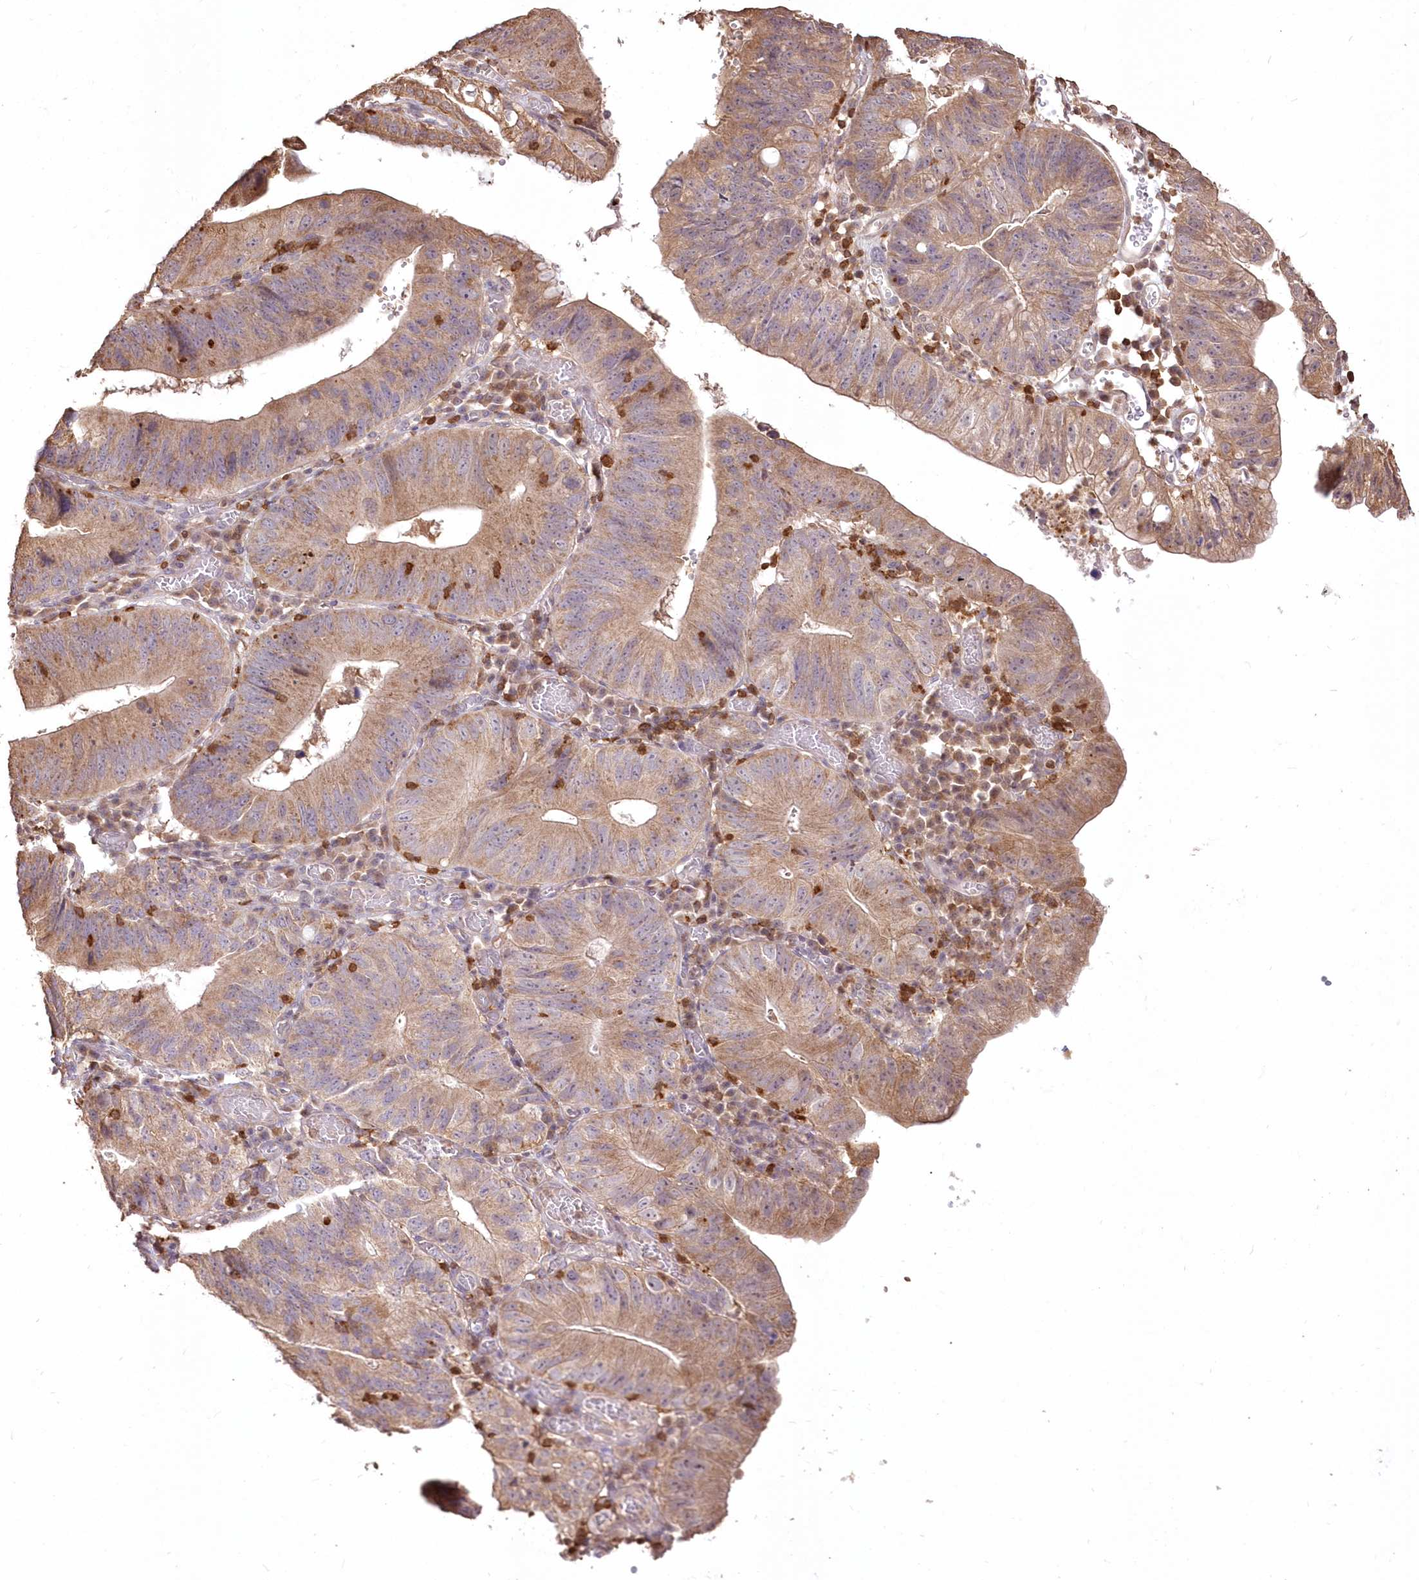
{"staining": {"intensity": "weak", "quantity": ">75%", "location": "cytoplasmic/membranous"}, "tissue": "stomach cancer", "cell_type": "Tumor cells", "image_type": "cancer", "snomed": [{"axis": "morphology", "description": "Adenocarcinoma, NOS"}, {"axis": "topography", "description": "Stomach"}], "caption": "Approximately >75% of tumor cells in stomach adenocarcinoma display weak cytoplasmic/membranous protein expression as visualized by brown immunohistochemical staining.", "gene": "STK17B", "patient": {"sex": "male", "age": 59}}